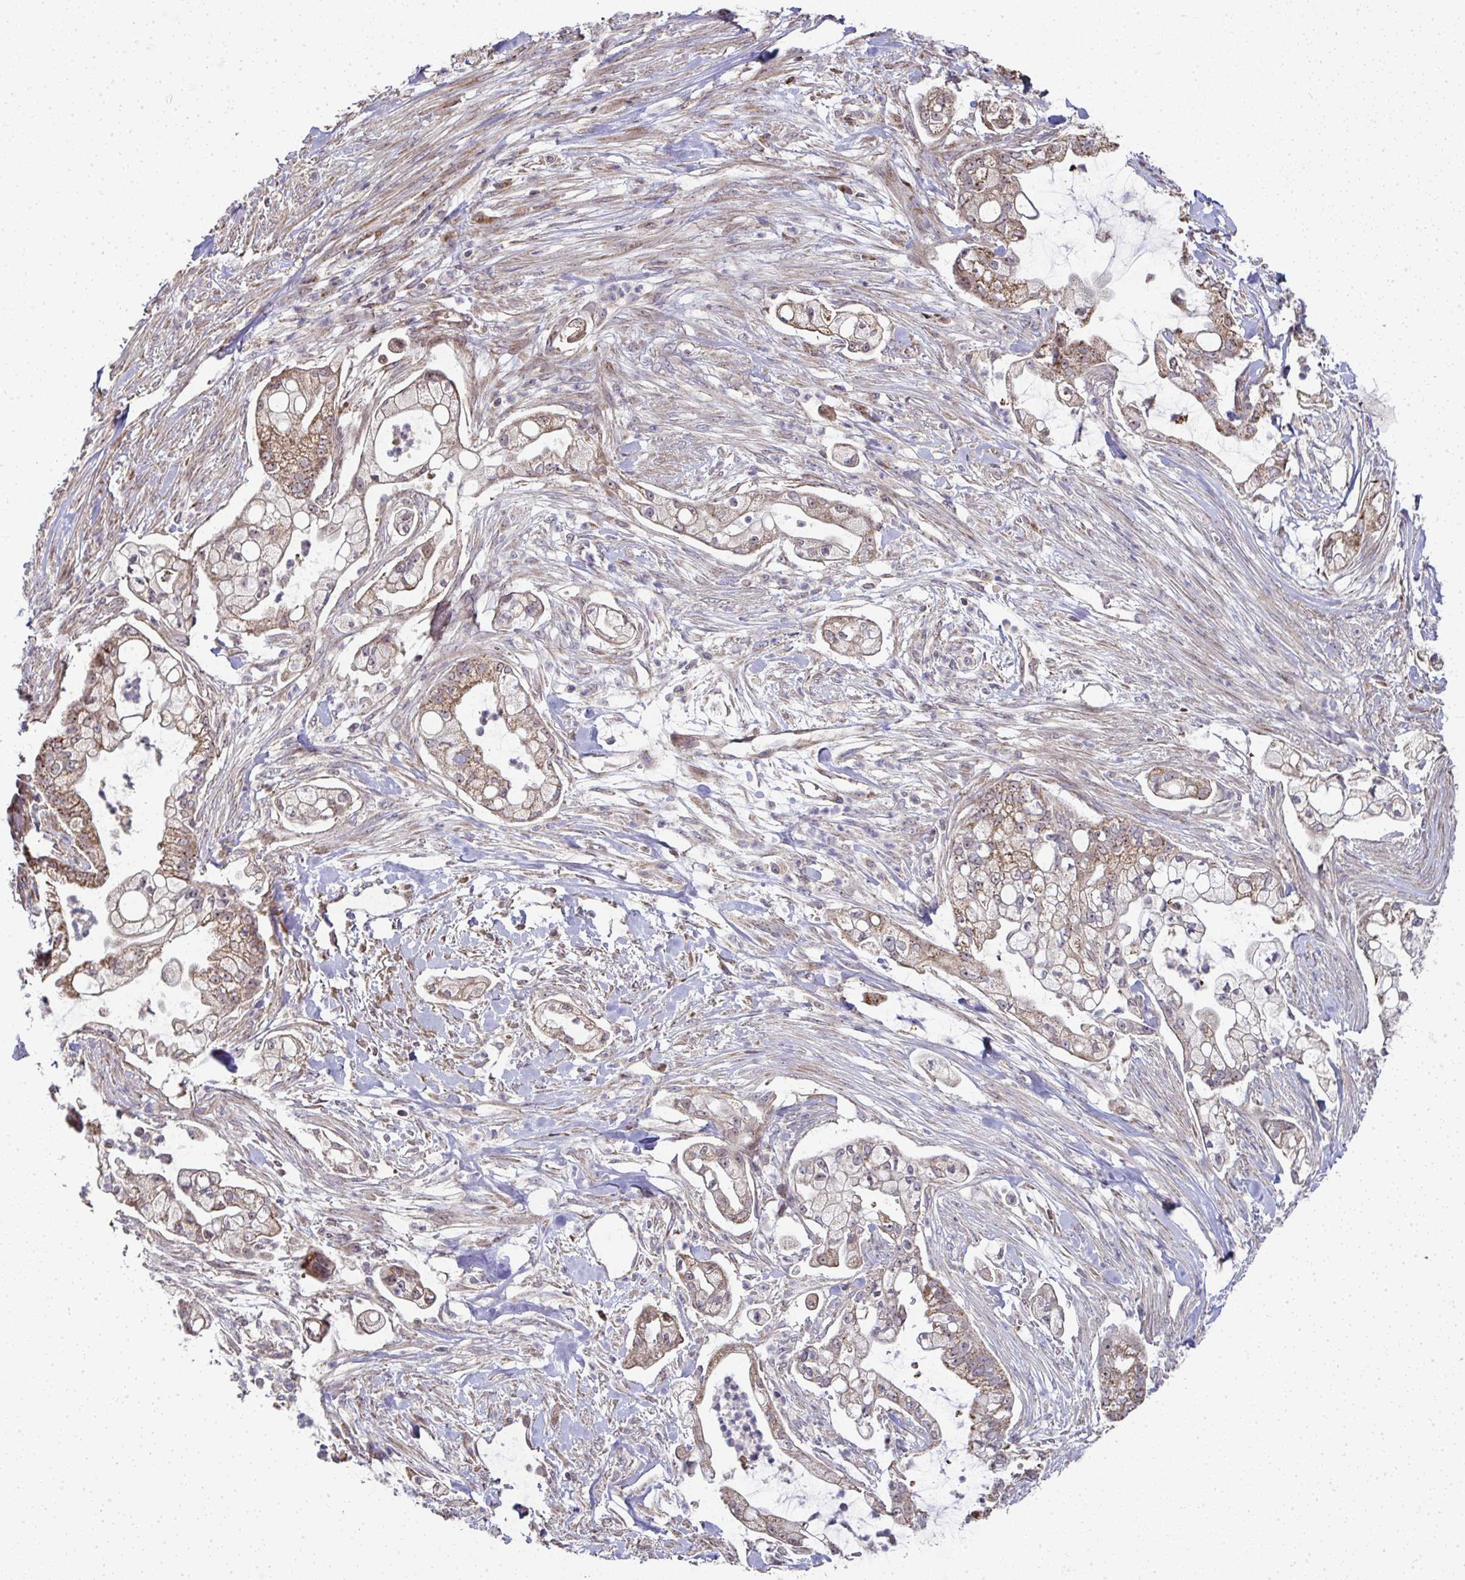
{"staining": {"intensity": "moderate", "quantity": ">75%", "location": "cytoplasmic/membranous"}, "tissue": "pancreatic cancer", "cell_type": "Tumor cells", "image_type": "cancer", "snomed": [{"axis": "morphology", "description": "Adenocarcinoma, NOS"}, {"axis": "topography", "description": "Pancreas"}], "caption": "Approximately >75% of tumor cells in human pancreatic cancer (adenocarcinoma) reveal moderate cytoplasmic/membranous protein positivity as visualized by brown immunohistochemical staining.", "gene": "AGTPBP1", "patient": {"sex": "female", "age": 69}}